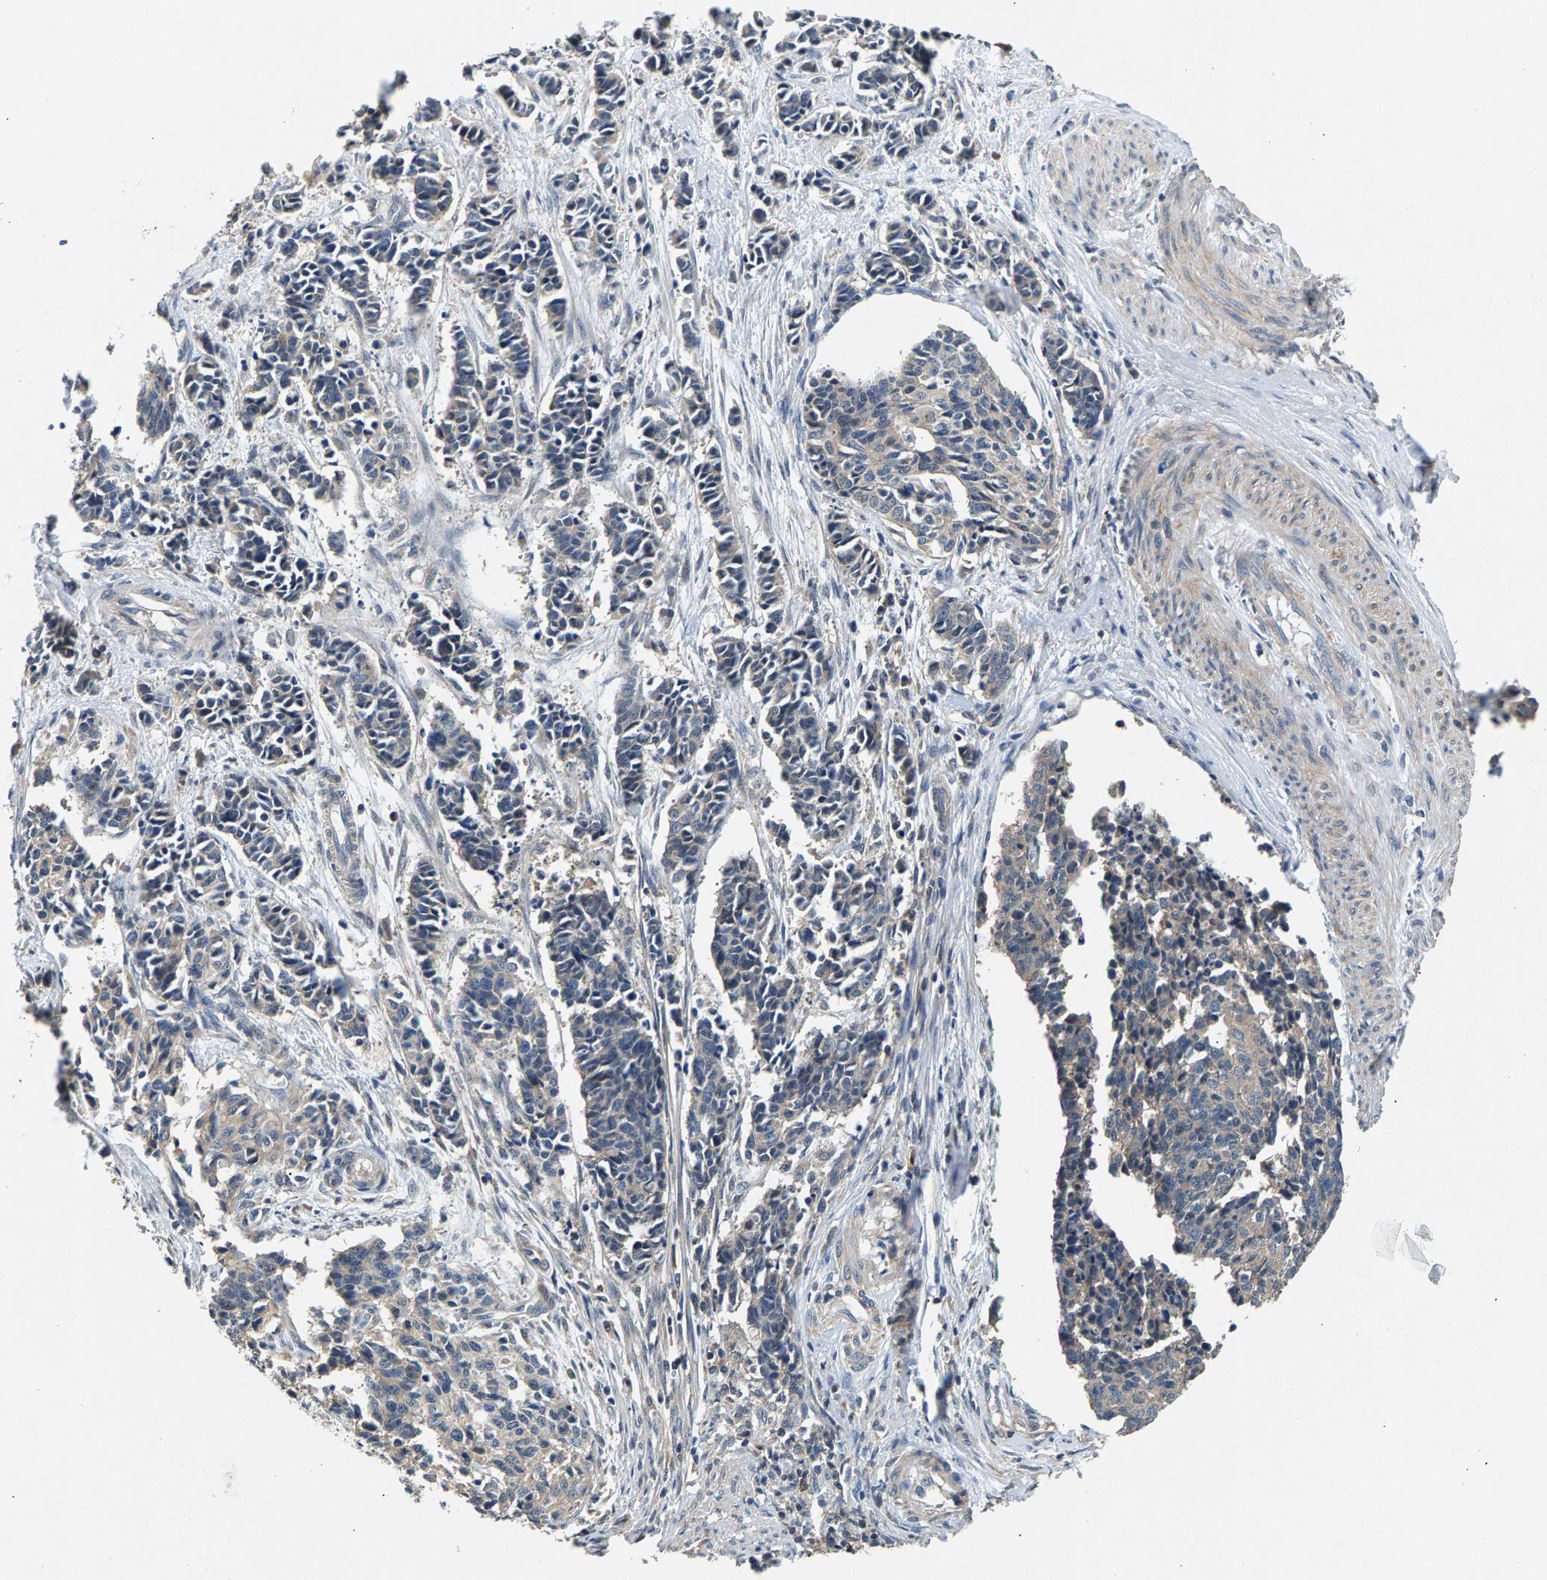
{"staining": {"intensity": "weak", "quantity": "<25%", "location": "cytoplasmic/membranous"}, "tissue": "cervical cancer", "cell_type": "Tumor cells", "image_type": "cancer", "snomed": [{"axis": "morphology", "description": "Normal tissue, NOS"}, {"axis": "morphology", "description": "Squamous cell carcinoma, NOS"}, {"axis": "topography", "description": "Cervix"}], "caption": "IHC photomicrograph of neoplastic tissue: cervical cancer stained with DAB (3,3'-diaminobenzidine) reveals no significant protein positivity in tumor cells.", "gene": "NT5C", "patient": {"sex": "female", "age": 35}}